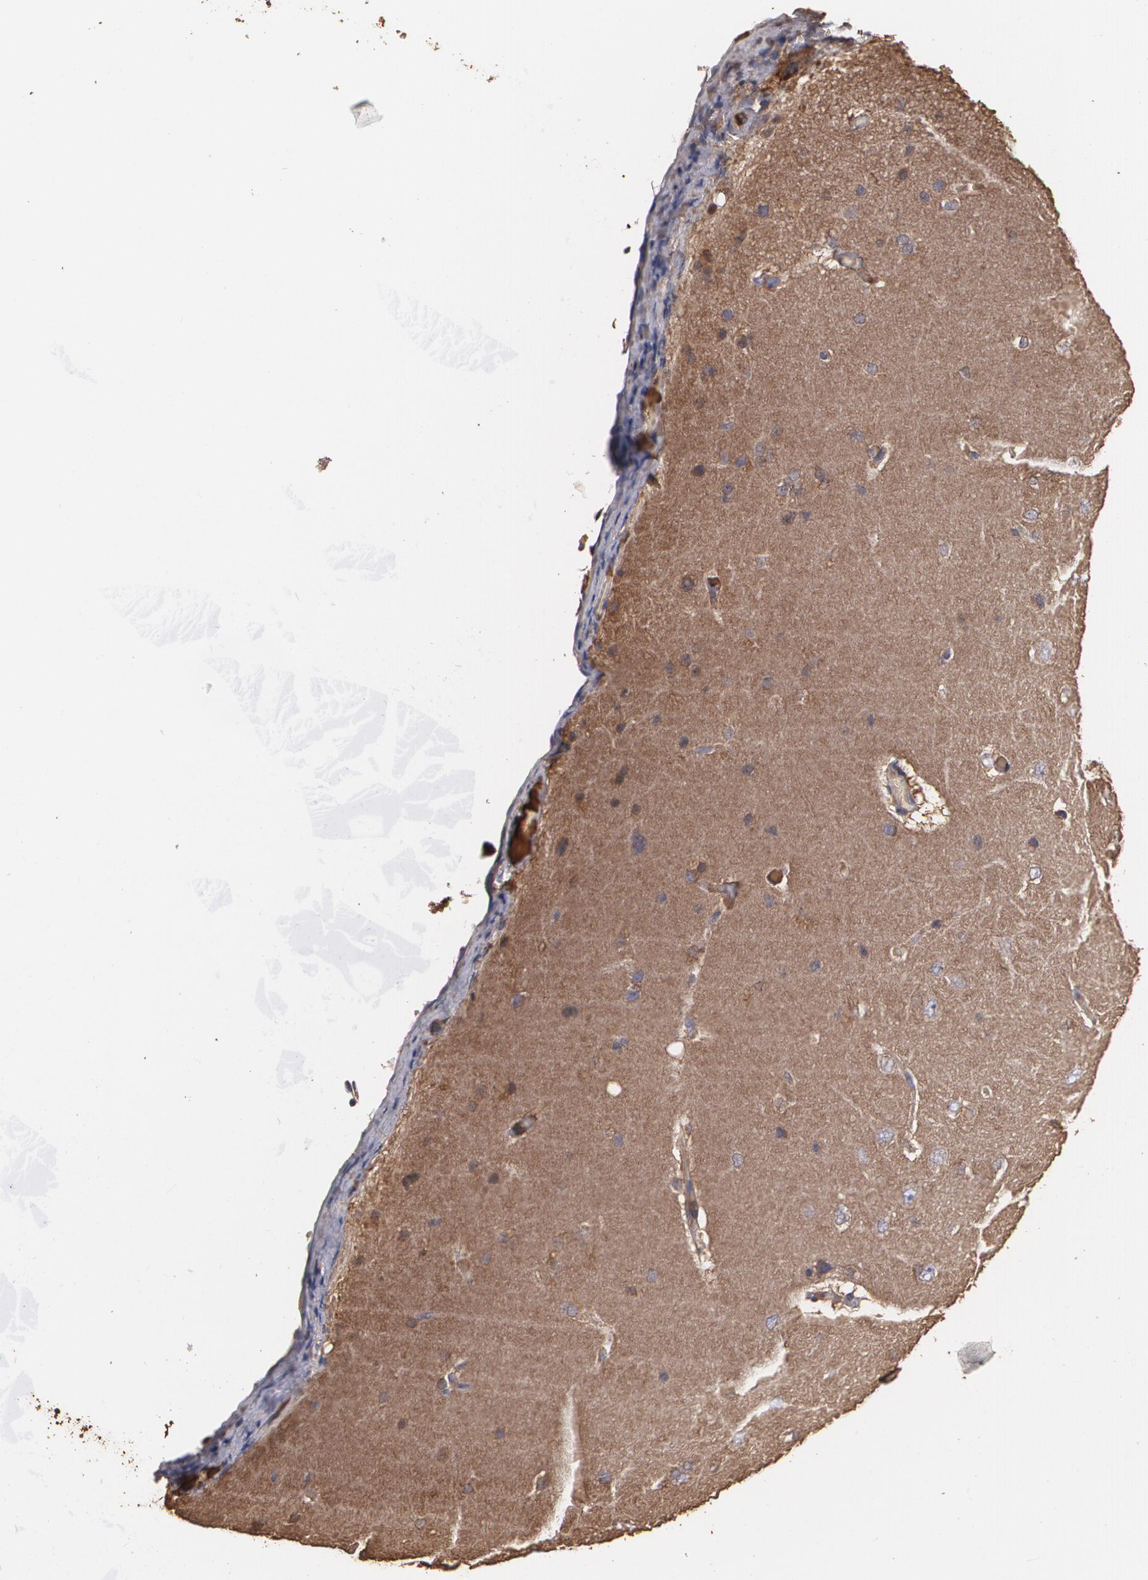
{"staining": {"intensity": "moderate", "quantity": ">75%", "location": "cytoplasmic/membranous"}, "tissue": "cerebral cortex", "cell_type": "Endothelial cells", "image_type": "normal", "snomed": [{"axis": "morphology", "description": "Normal tissue, NOS"}, {"axis": "topography", "description": "Cerebral cortex"}], "caption": "Brown immunohistochemical staining in unremarkable human cerebral cortex shows moderate cytoplasmic/membranous expression in about >75% of endothelial cells.", "gene": "PON1", "patient": {"sex": "female", "age": 45}}